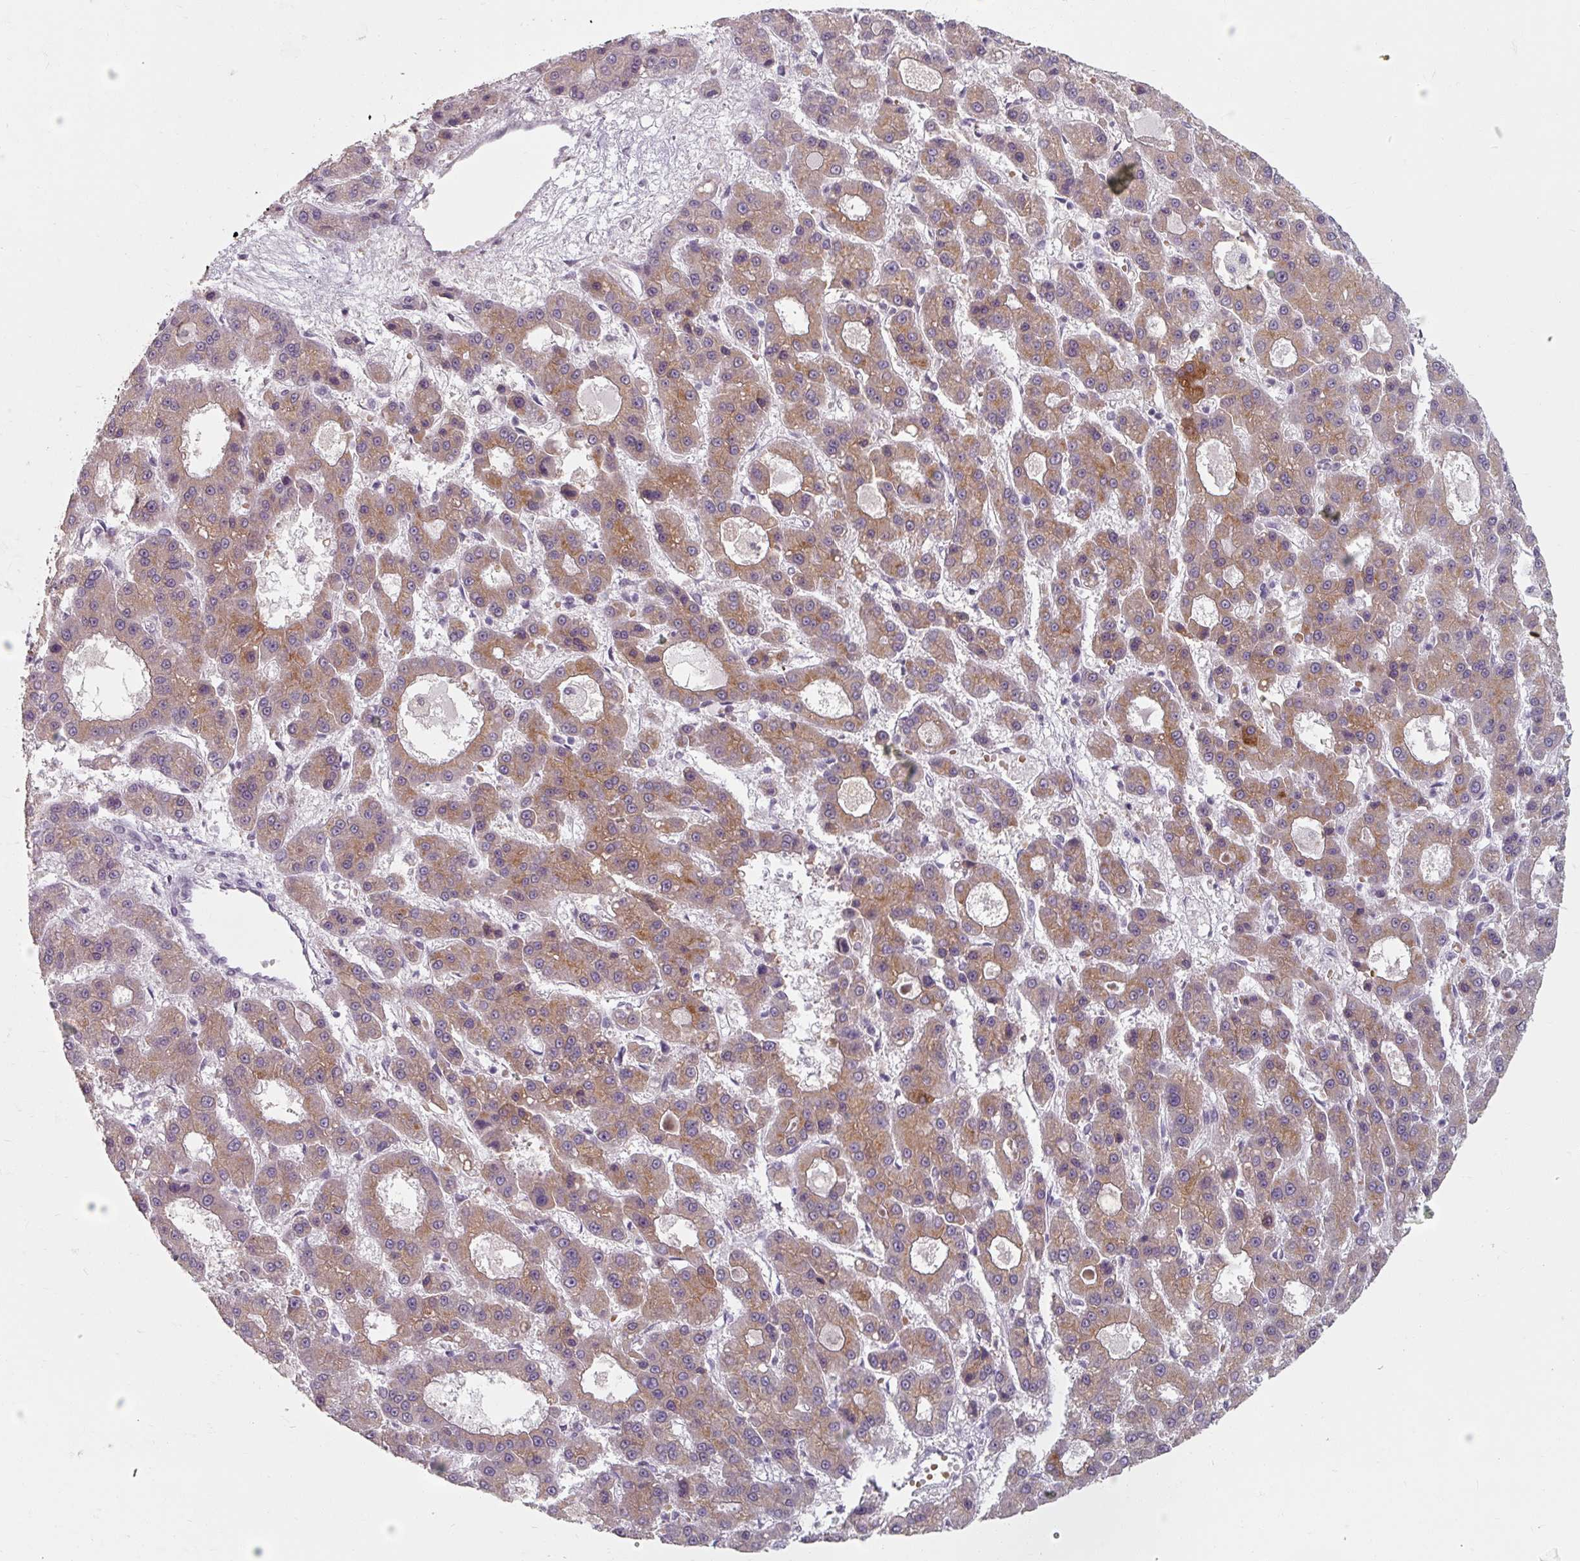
{"staining": {"intensity": "moderate", "quantity": ">75%", "location": "cytoplasmic/membranous"}, "tissue": "liver cancer", "cell_type": "Tumor cells", "image_type": "cancer", "snomed": [{"axis": "morphology", "description": "Carcinoma, Hepatocellular, NOS"}, {"axis": "topography", "description": "Liver"}], "caption": "Protein analysis of liver cancer (hepatocellular carcinoma) tissue demonstrates moderate cytoplasmic/membranous expression in about >75% of tumor cells.", "gene": "ZFTRAF1", "patient": {"sex": "male", "age": 70}}